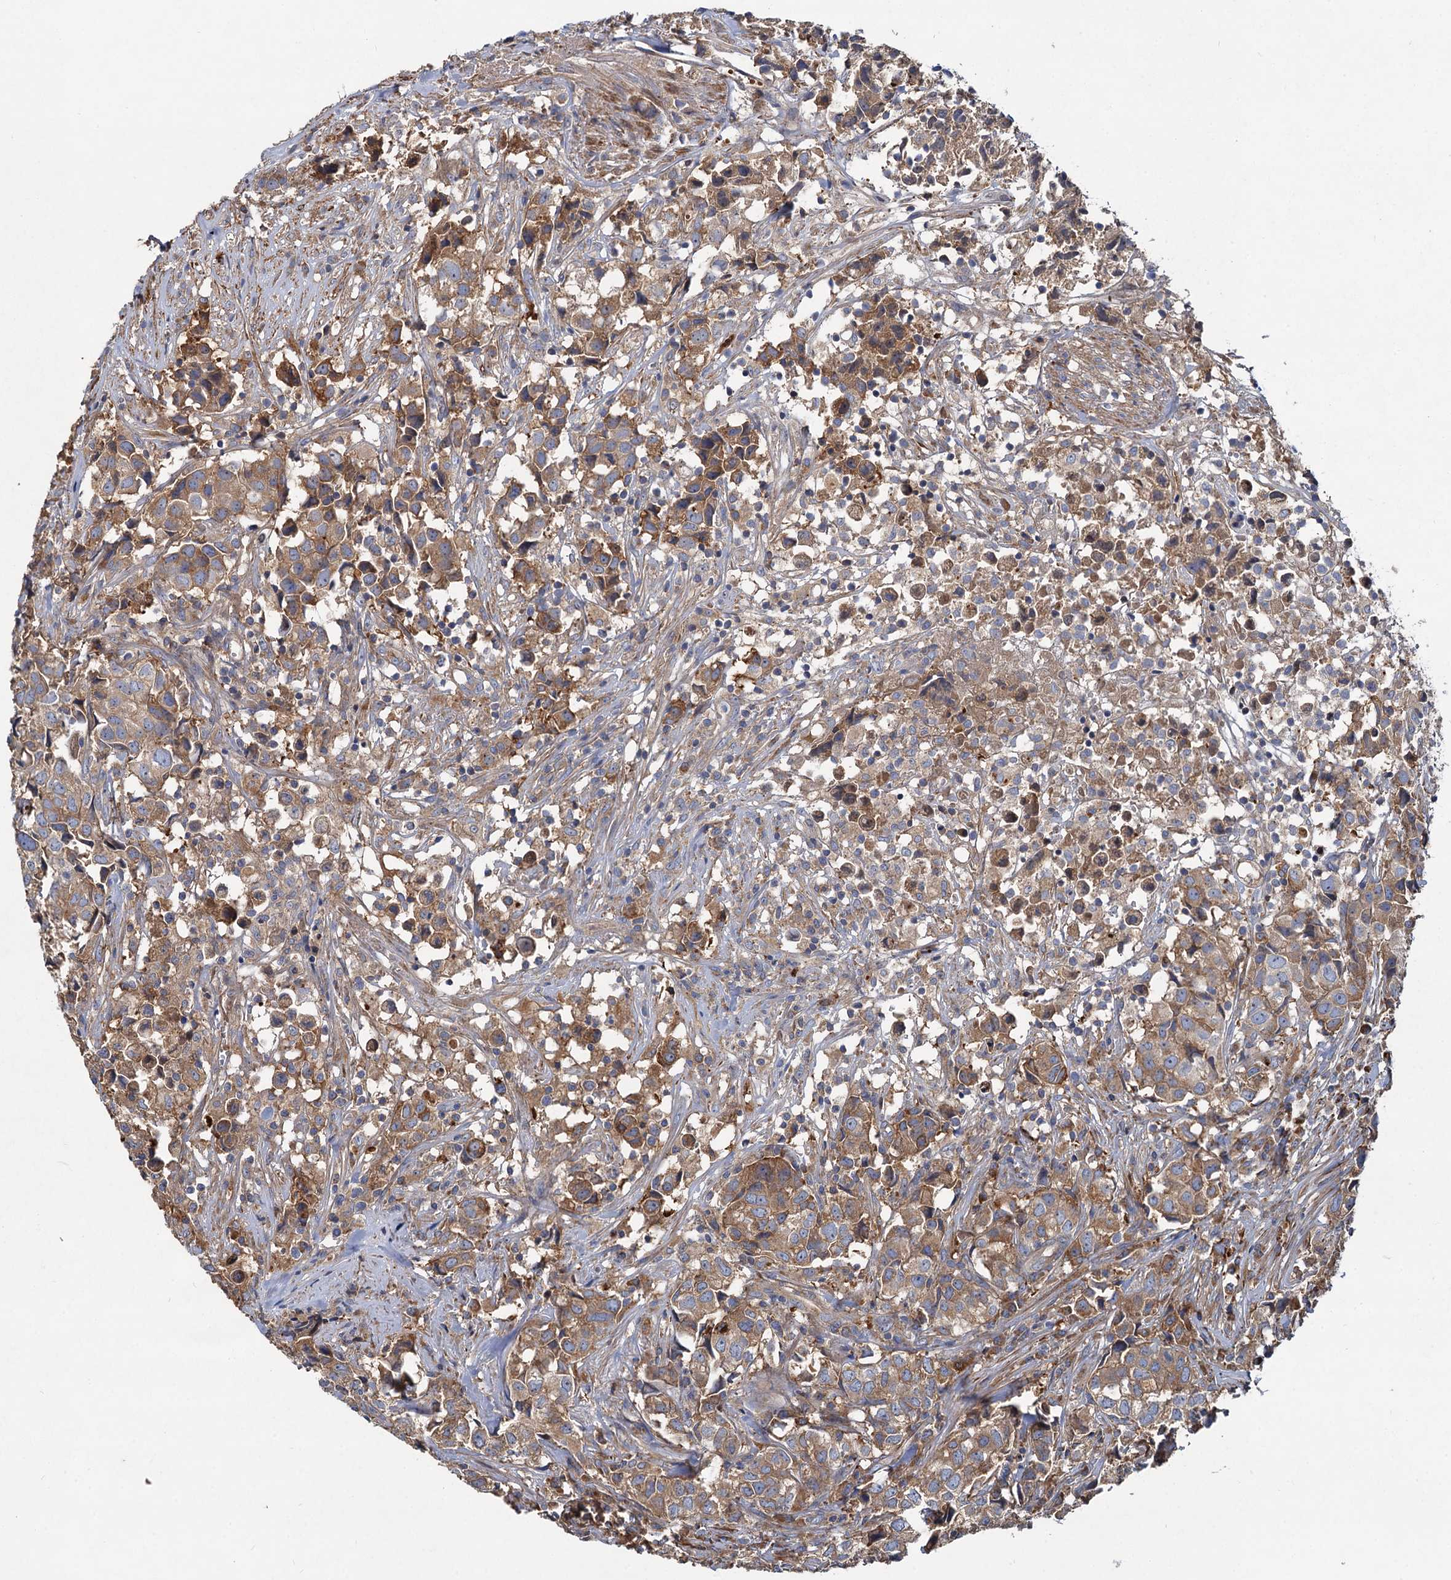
{"staining": {"intensity": "moderate", "quantity": ">75%", "location": "cytoplasmic/membranous"}, "tissue": "urothelial cancer", "cell_type": "Tumor cells", "image_type": "cancer", "snomed": [{"axis": "morphology", "description": "Urothelial carcinoma, High grade"}, {"axis": "topography", "description": "Urinary bladder"}], "caption": "There is medium levels of moderate cytoplasmic/membranous expression in tumor cells of urothelial cancer, as demonstrated by immunohistochemical staining (brown color).", "gene": "ALKBH7", "patient": {"sex": "female", "age": 75}}